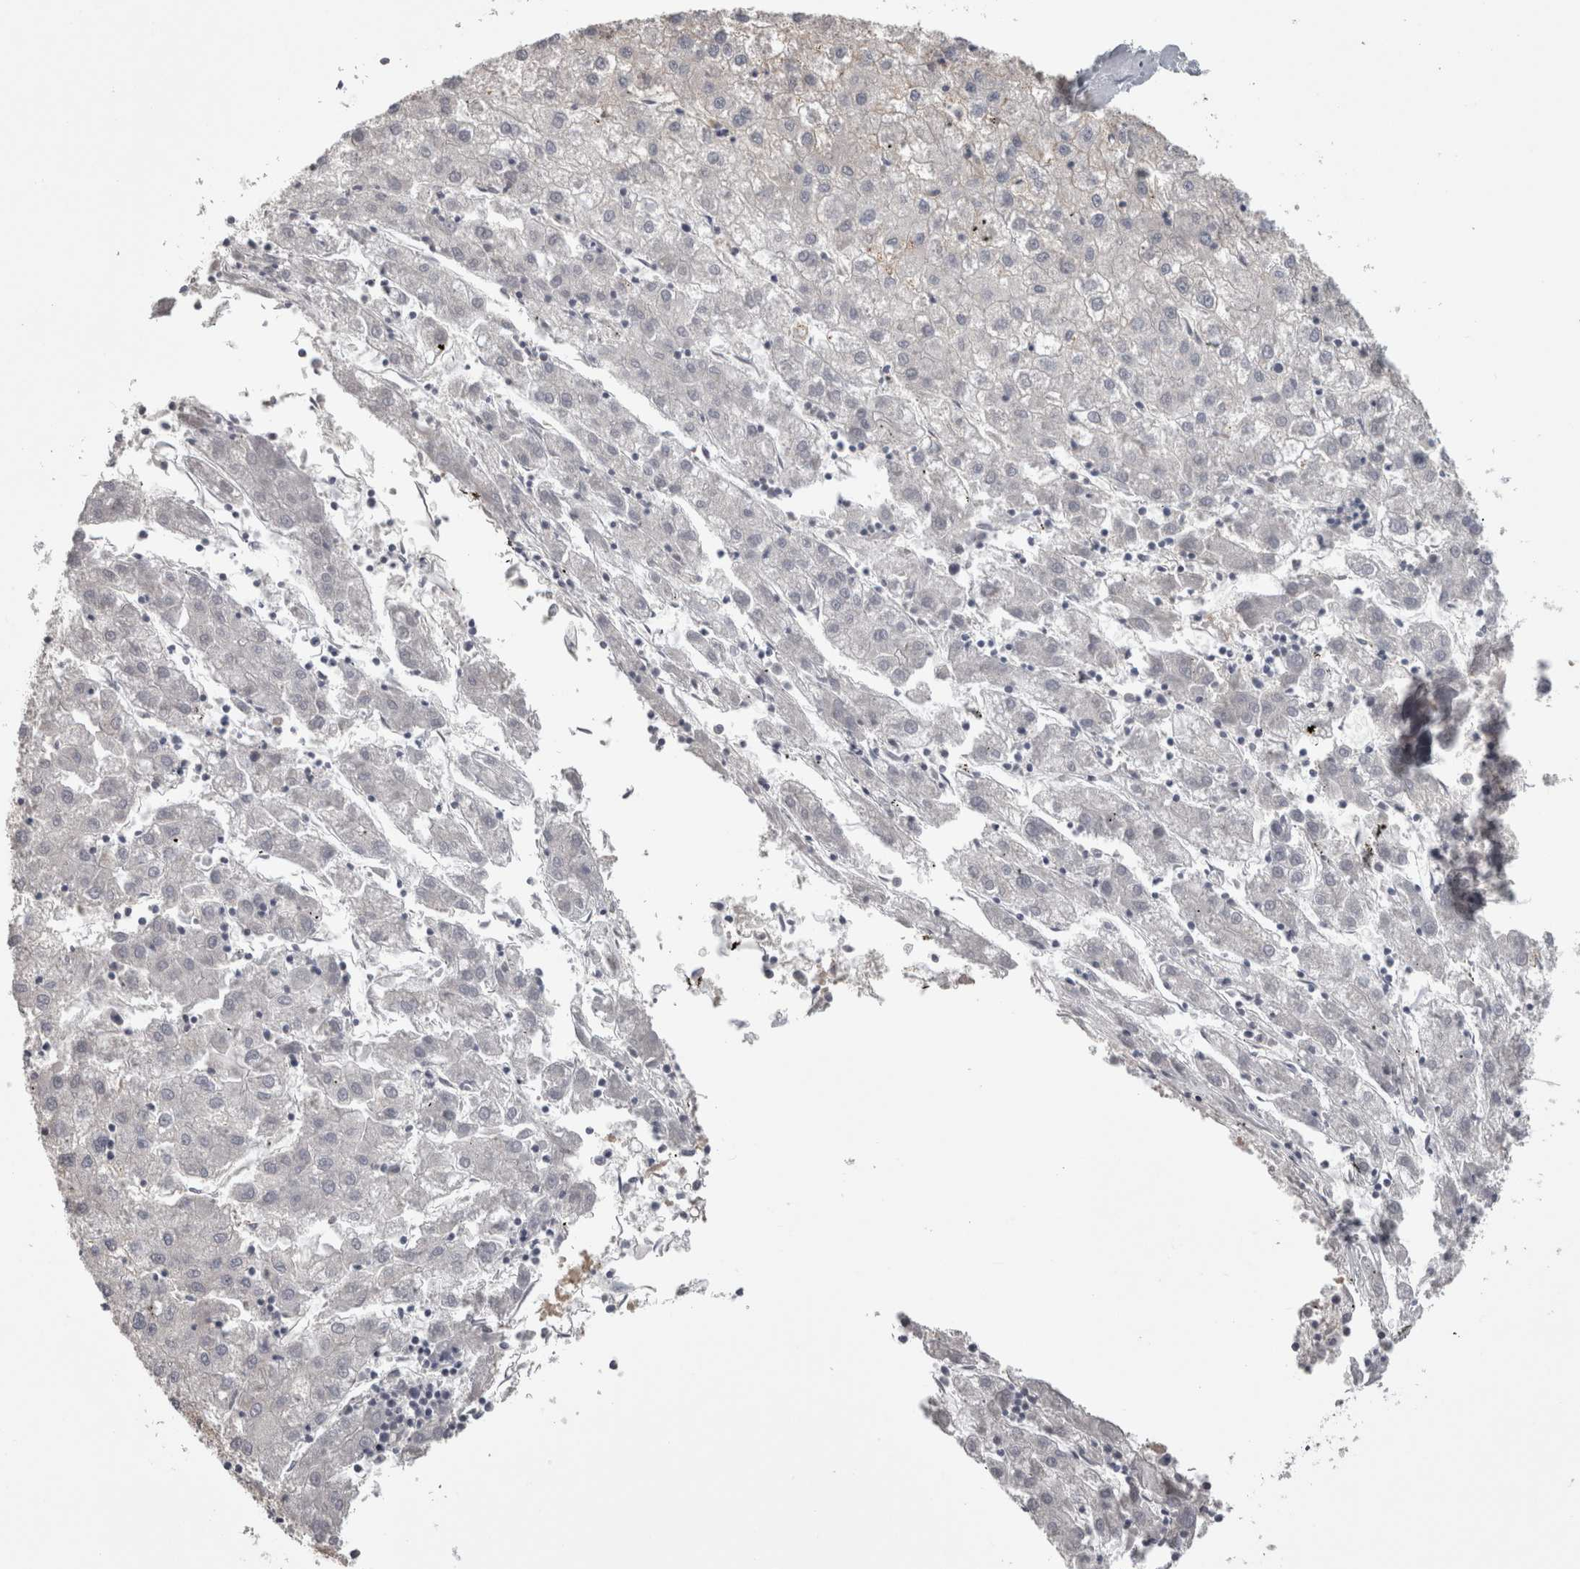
{"staining": {"intensity": "negative", "quantity": "none", "location": "none"}, "tissue": "liver cancer", "cell_type": "Tumor cells", "image_type": "cancer", "snomed": [{"axis": "morphology", "description": "Carcinoma, Hepatocellular, NOS"}, {"axis": "topography", "description": "Liver"}], "caption": "This is a photomicrograph of immunohistochemistry (IHC) staining of hepatocellular carcinoma (liver), which shows no expression in tumor cells.", "gene": "SAA4", "patient": {"sex": "male", "age": 72}}